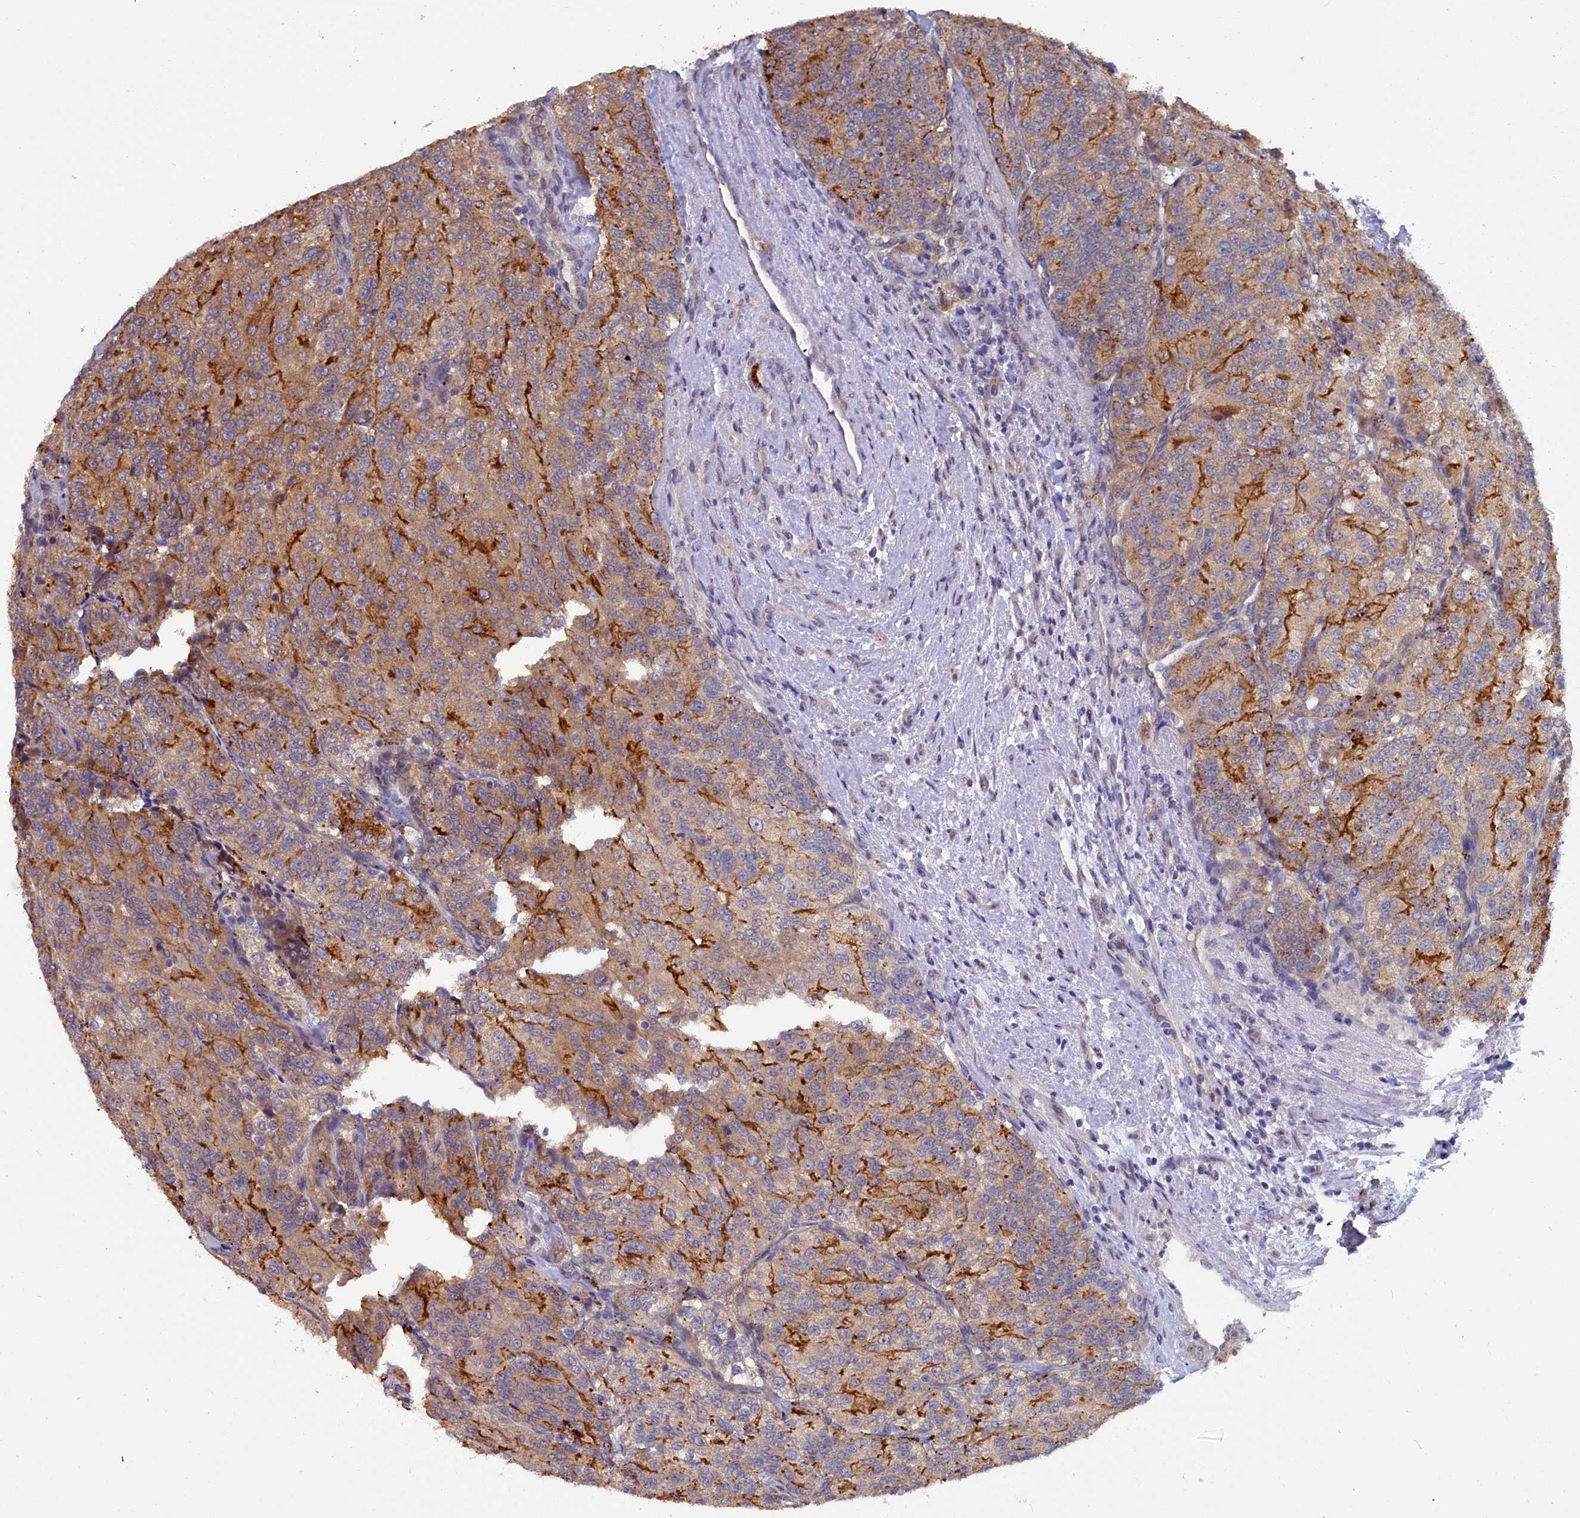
{"staining": {"intensity": "moderate", "quantity": ">75%", "location": "cytoplasmic/membranous"}, "tissue": "renal cancer", "cell_type": "Tumor cells", "image_type": "cancer", "snomed": [{"axis": "morphology", "description": "Adenocarcinoma, NOS"}, {"axis": "topography", "description": "Kidney"}], "caption": "Immunohistochemistry photomicrograph of human adenocarcinoma (renal) stained for a protein (brown), which shows medium levels of moderate cytoplasmic/membranous positivity in about >75% of tumor cells.", "gene": "RDX", "patient": {"sex": "female", "age": 63}}